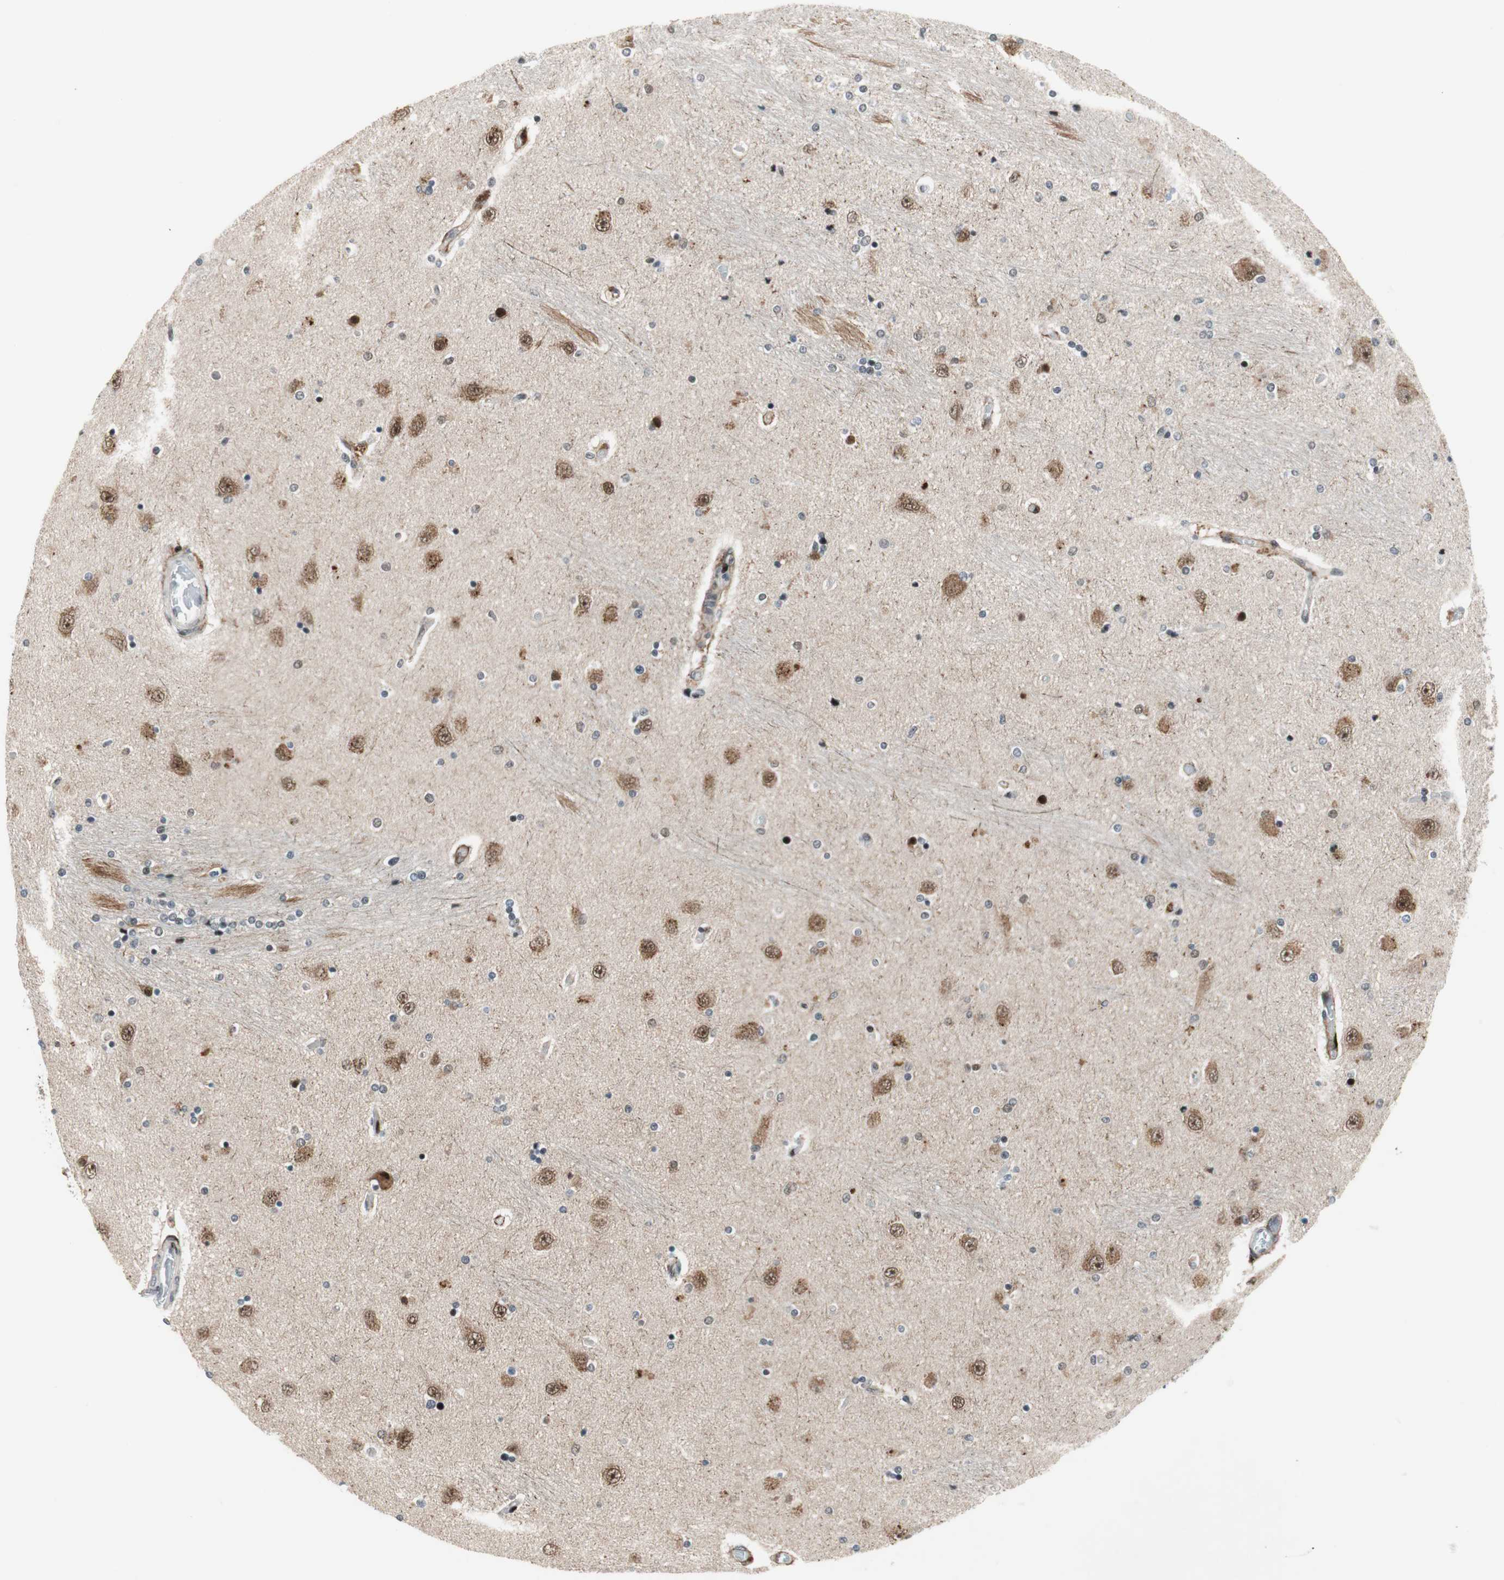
{"staining": {"intensity": "moderate", "quantity": "25%-75%", "location": "cytoplasmic/membranous,nuclear"}, "tissue": "hippocampus", "cell_type": "Glial cells", "image_type": "normal", "snomed": [{"axis": "morphology", "description": "Normal tissue, NOS"}, {"axis": "topography", "description": "Hippocampus"}], "caption": "High-power microscopy captured an IHC image of unremarkable hippocampus, revealing moderate cytoplasmic/membranous,nuclear positivity in about 25%-75% of glial cells. Nuclei are stained in blue.", "gene": "FBXO44", "patient": {"sex": "female", "age": 54}}